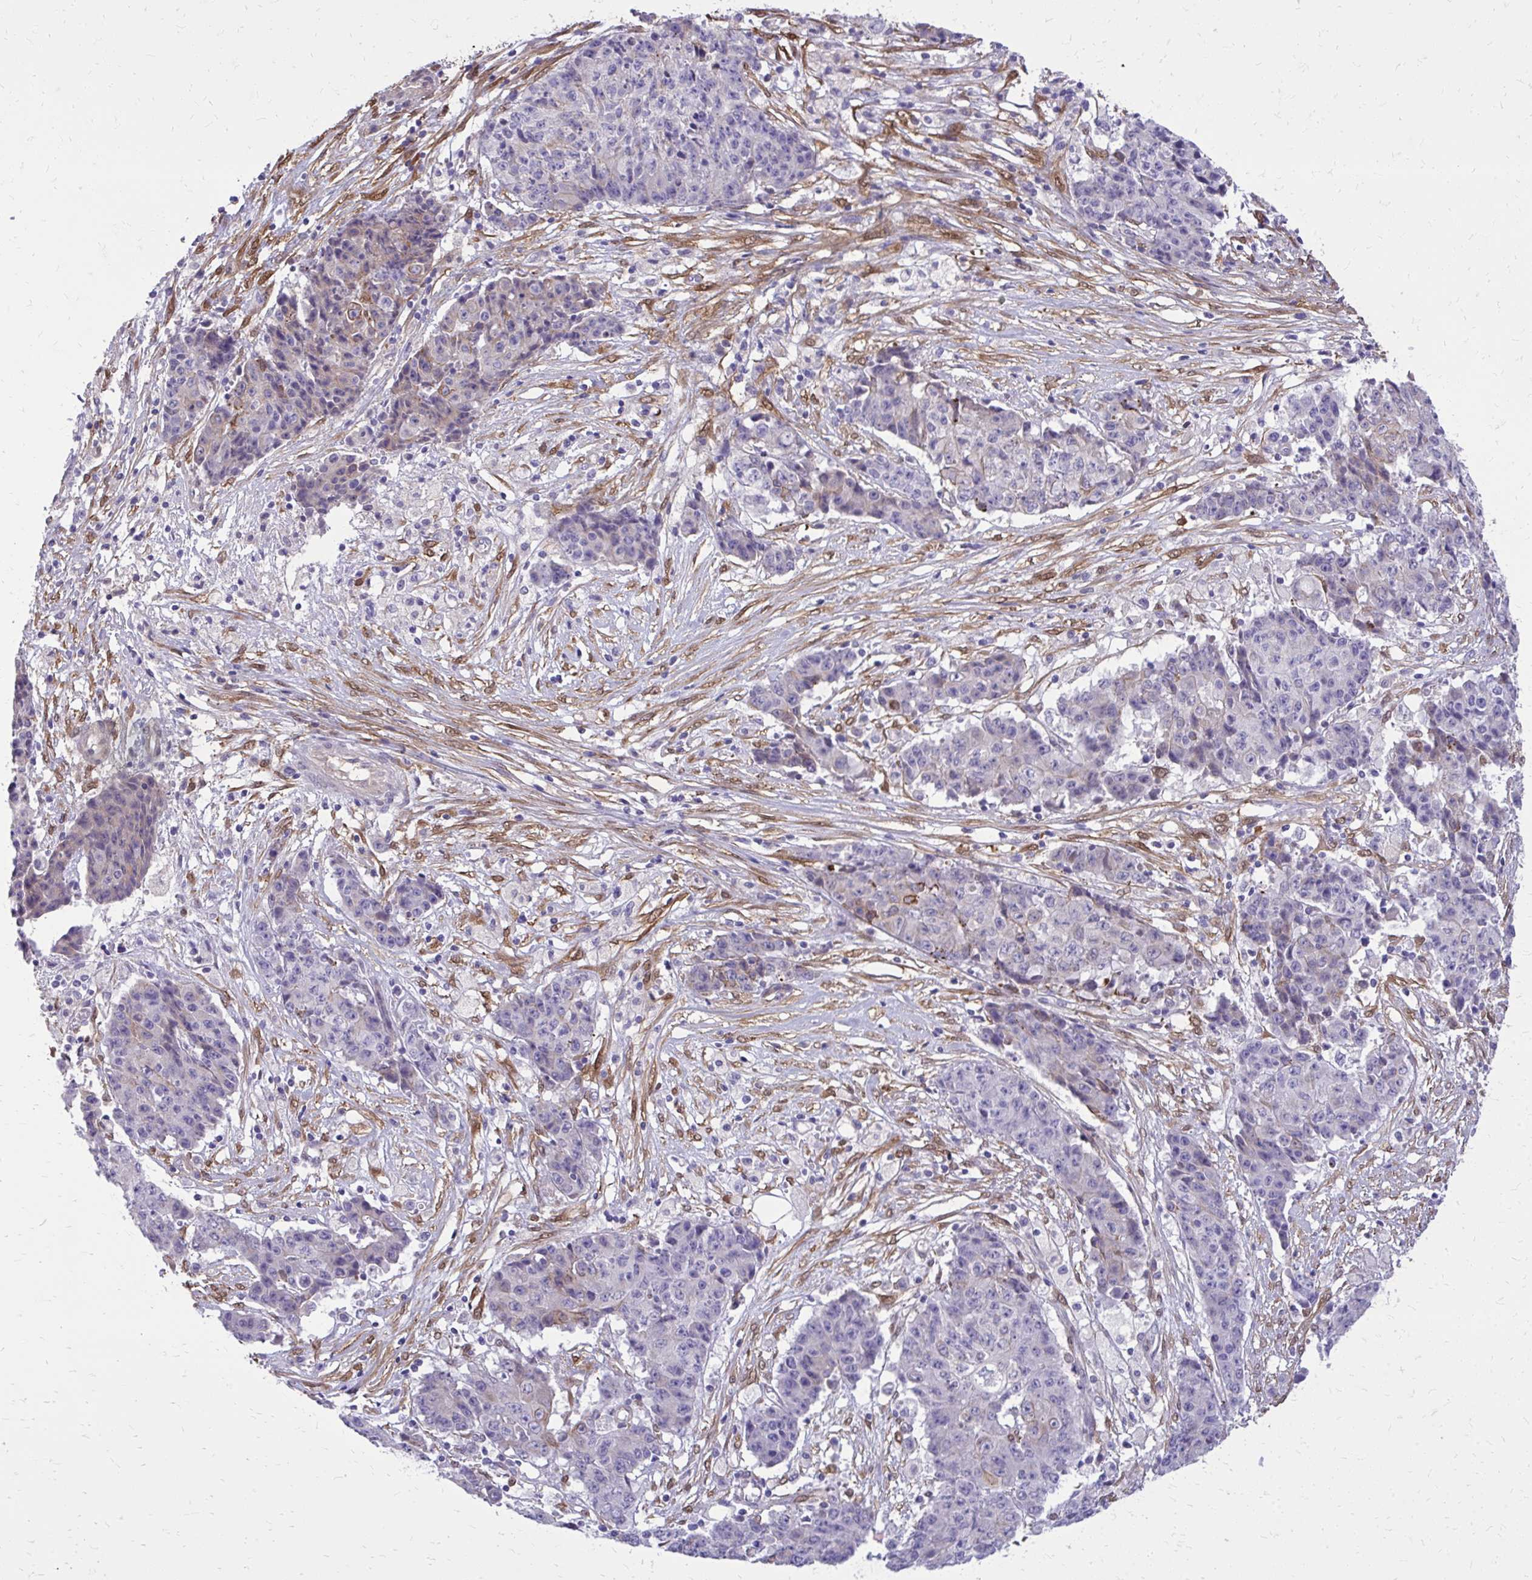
{"staining": {"intensity": "weak", "quantity": "<25%", "location": "cytoplasmic/membranous"}, "tissue": "ovarian cancer", "cell_type": "Tumor cells", "image_type": "cancer", "snomed": [{"axis": "morphology", "description": "Carcinoma, endometroid"}, {"axis": "topography", "description": "Ovary"}], "caption": "The histopathology image exhibits no significant staining in tumor cells of endometroid carcinoma (ovarian).", "gene": "NNMT", "patient": {"sex": "female", "age": 42}}